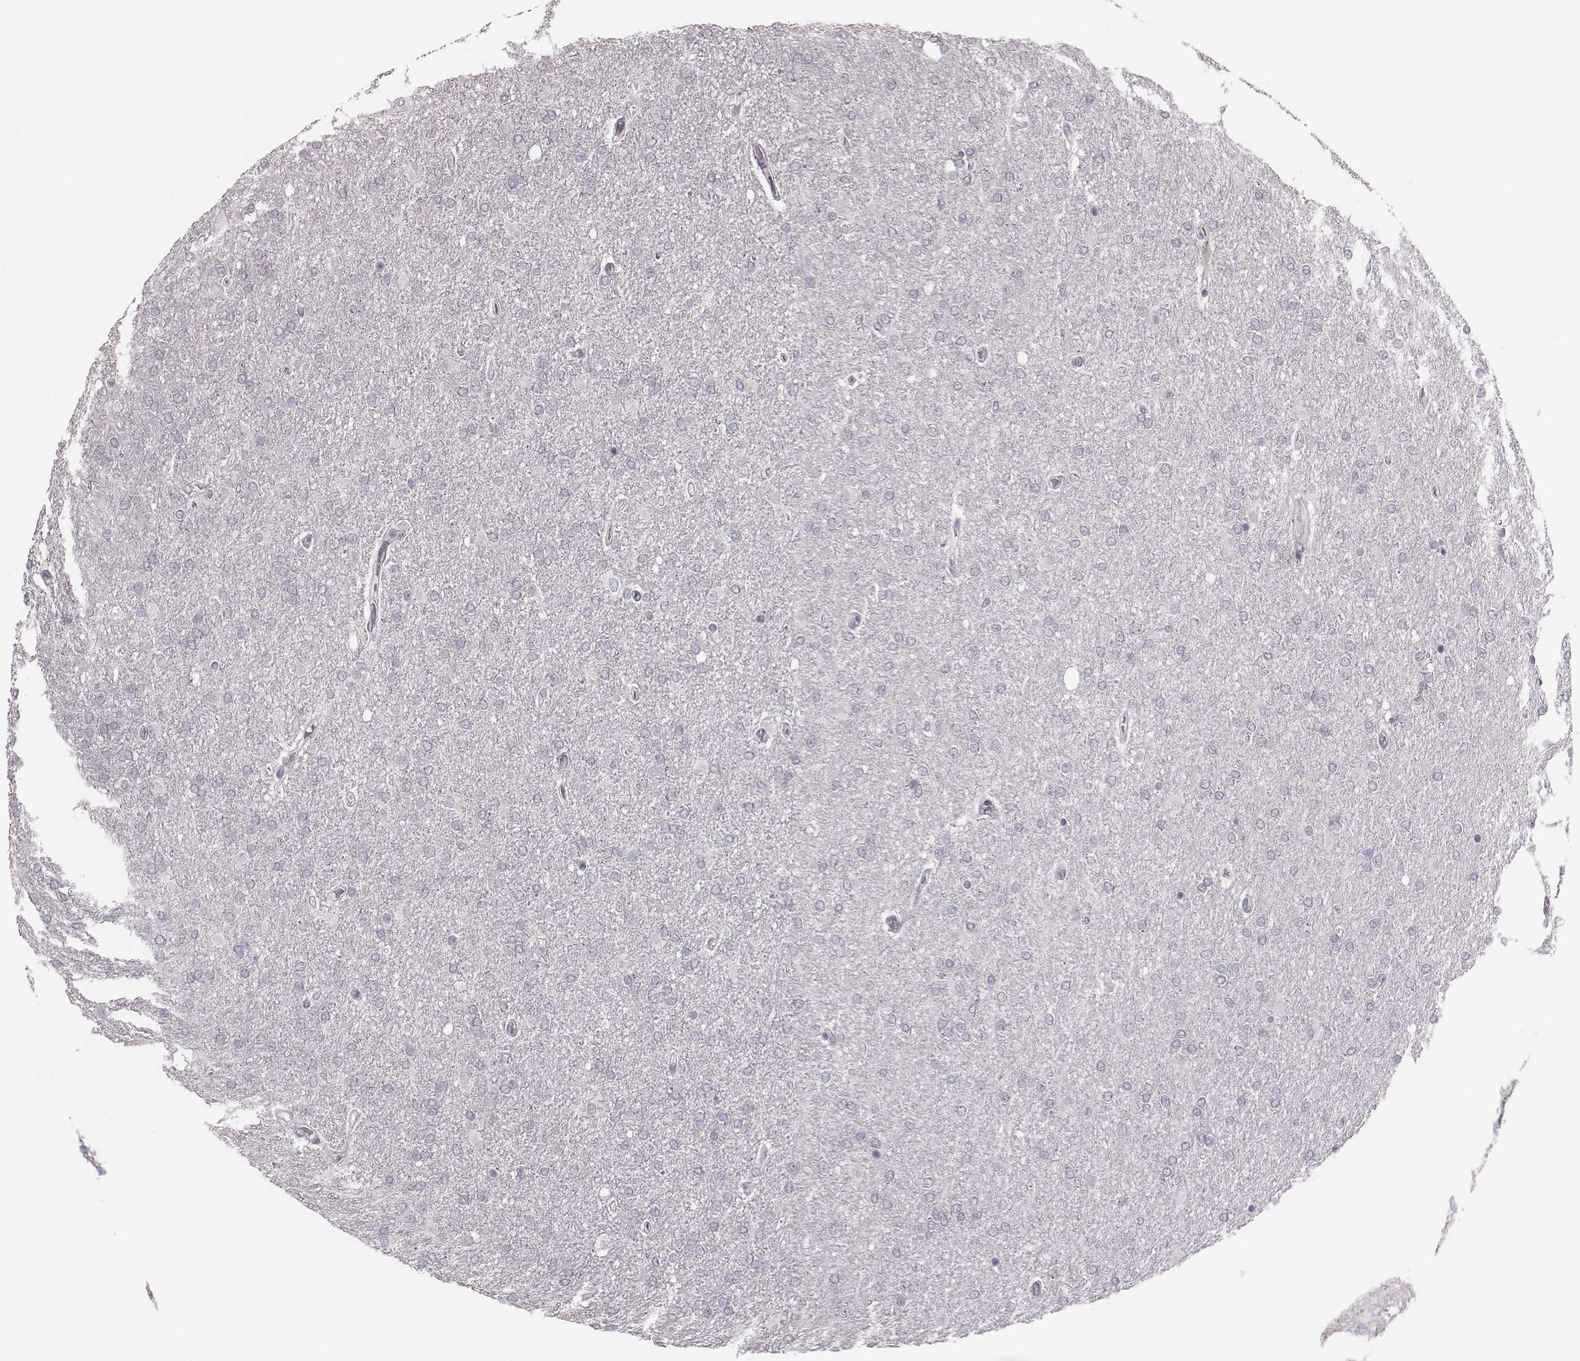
{"staining": {"intensity": "negative", "quantity": "none", "location": "none"}, "tissue": "glioma", "cell_type": "Tumor cells", "image_type": "cancer", "snomed": [{"axis": "morphology", "description": "Glioma, malignant, High grade"}, {"axis": "topography", "description": "Cerebral cortex"}], "caption": "Tumor cells are negative for brown protein staining in malignant high-grade glioma.", "gene": "CSHL1", "patient": {"sex": "male", "age": 70}}